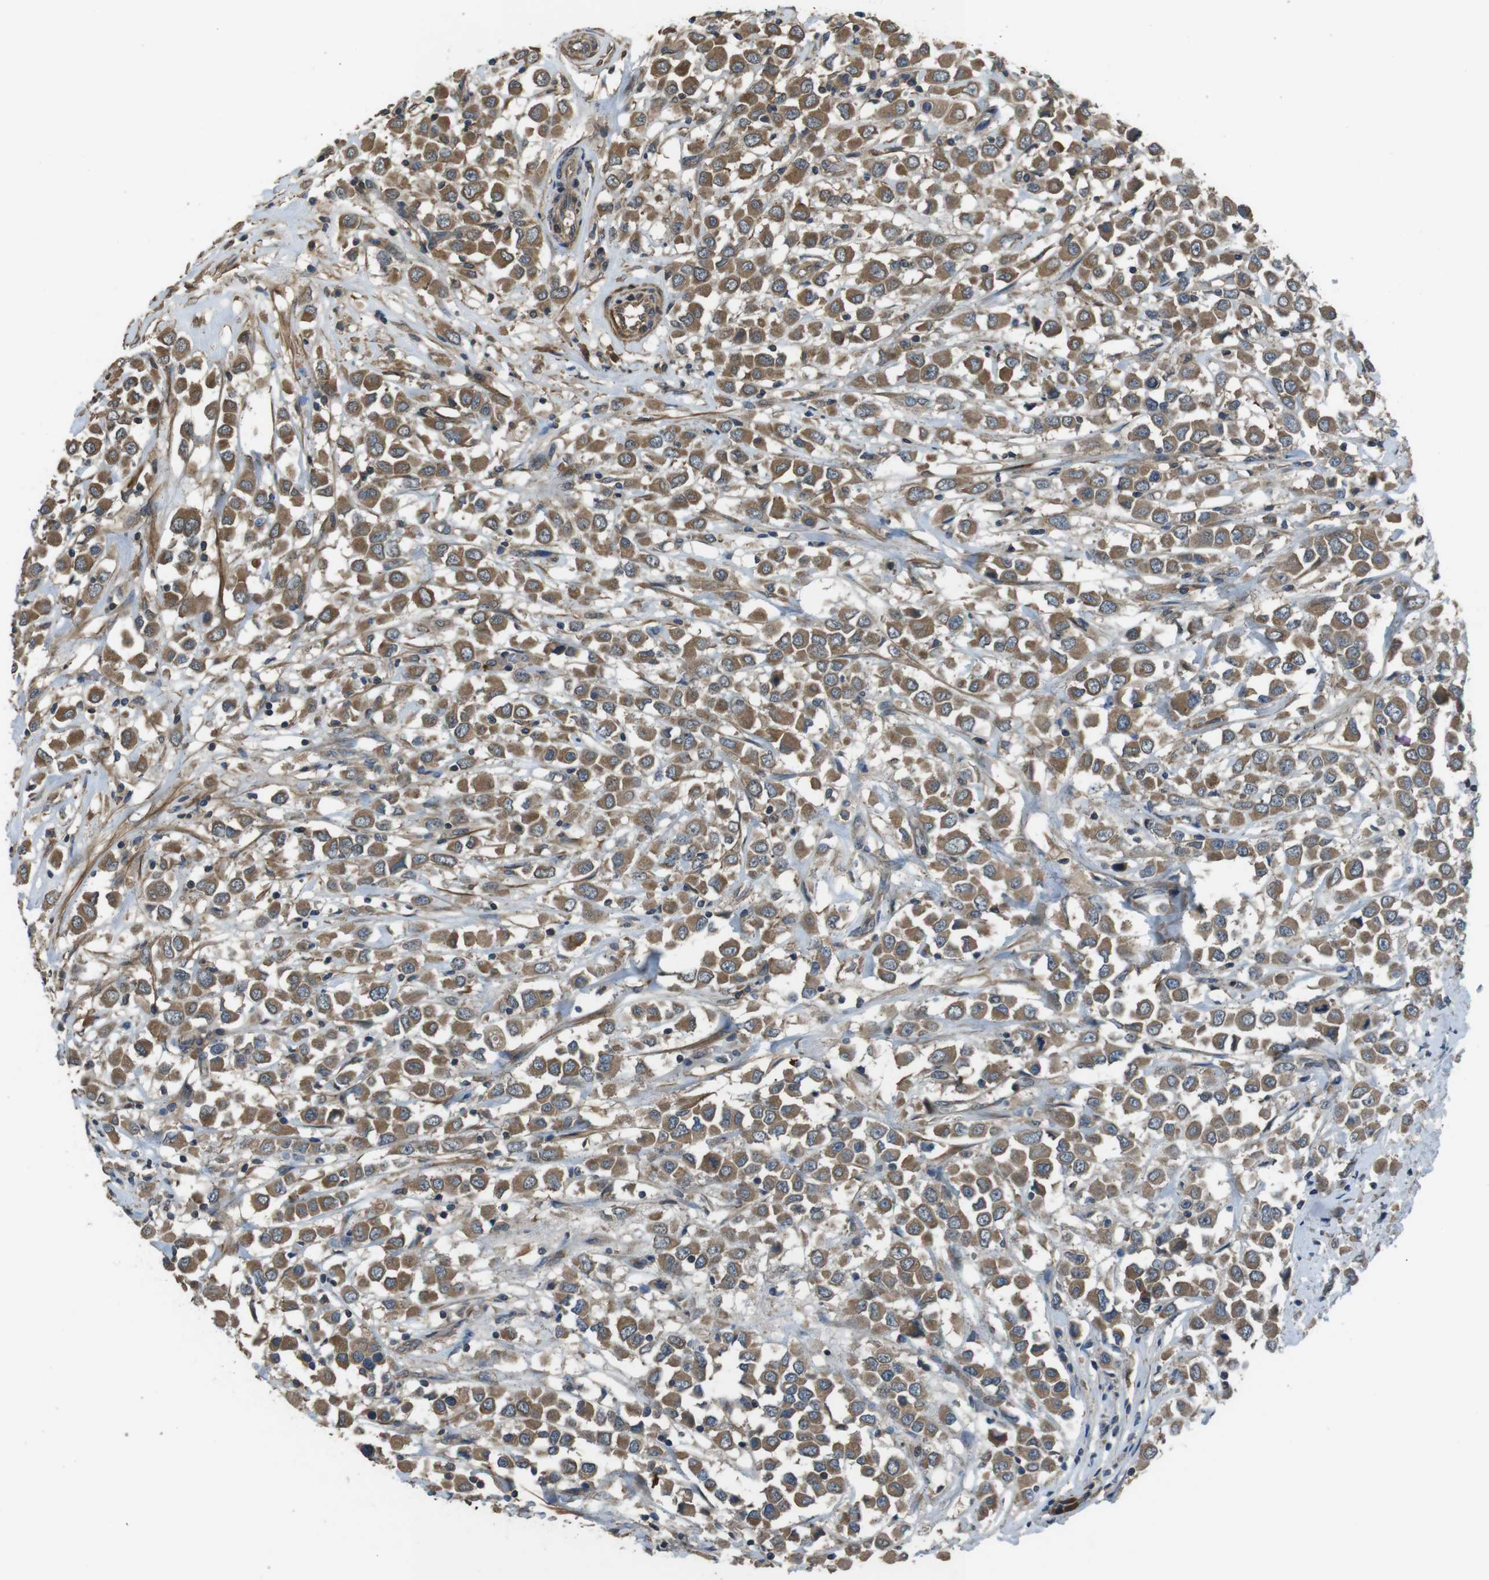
{"staining": {"intensity": "moderate", "quantity": ">75%", "location": "cytoplasmic/membranous"}, "tissue": "breast cancer", "cell_type": "Tumor cells", "image_type": "cancer", "snomed": [{"axis": "morphology", "description": "Duct carcinoma"}, {"axis": "topography", "description": "Breast"}], "caption": "DAB (3,3'-diaminobenzidine) immunohistochemical staining of human breast infiltrating ductal carcinoma displays moderate cytoplasmic/membranous protein staining in about >75% of tumor cells. (DAB = brown stain, brightfield microscopy at high magnification).", "gene": "FUT2", "patient": {"sex": "female", "age": 61}}